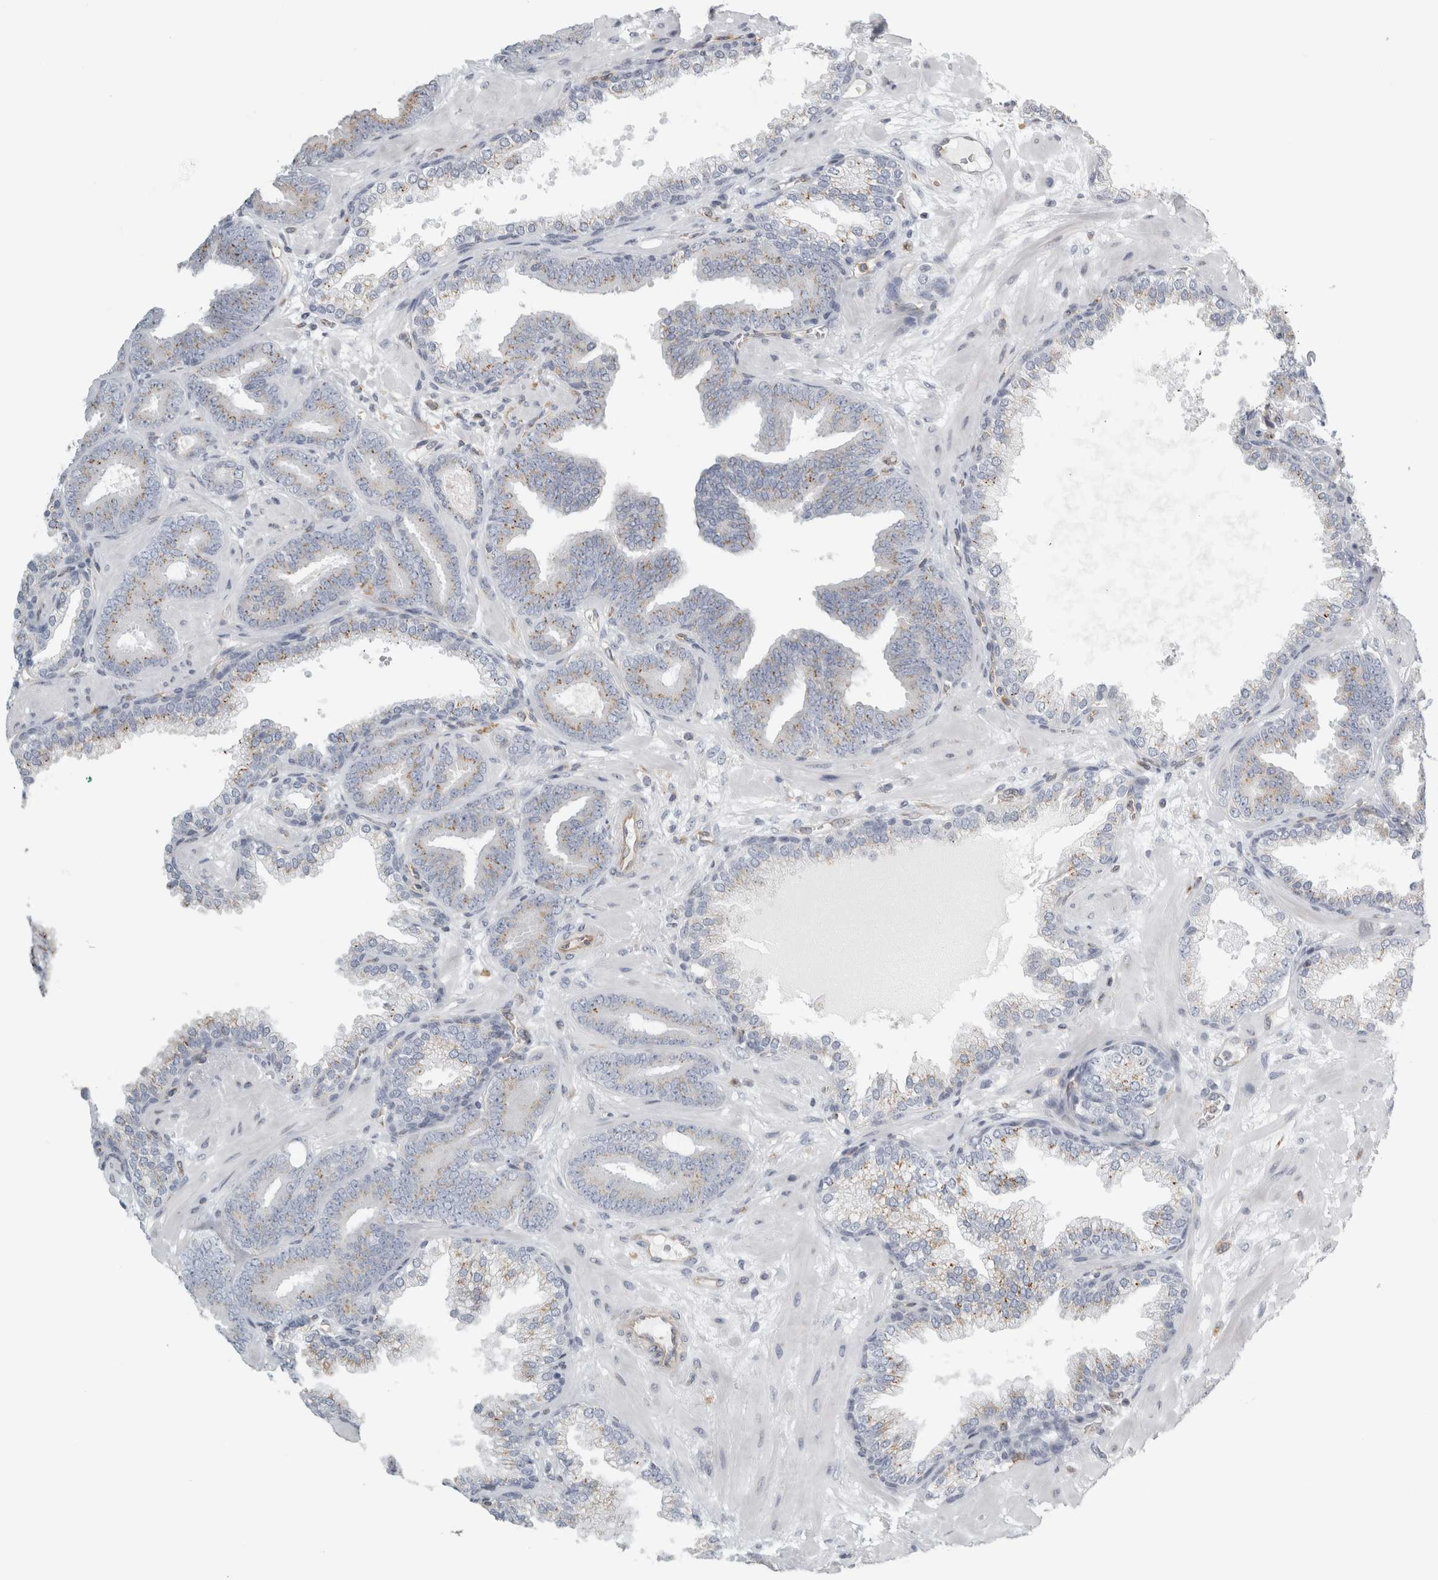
{"staining": {"intensity": "weak", "quantity": "25%-75%", "location": "cytoplasmic/membranous"}, "tissue": "prostate cancer", "cell_type": "Tumor cells", "image_type": "cancer", "snomed": [{"axis": "morphology", "description": "Adenocarcinoma, Low grade"}, {"axis": "topography", "description": "Prostate"}], "caption": "This photomicrograph displays immunohistochemistry staining of prostate cancer, with low weak cytoplasmic/membranous staining in approximately 25%-75% of tumor cells.", "gene": "PEX6", "patient": {"sex": "male", "age": 62}}